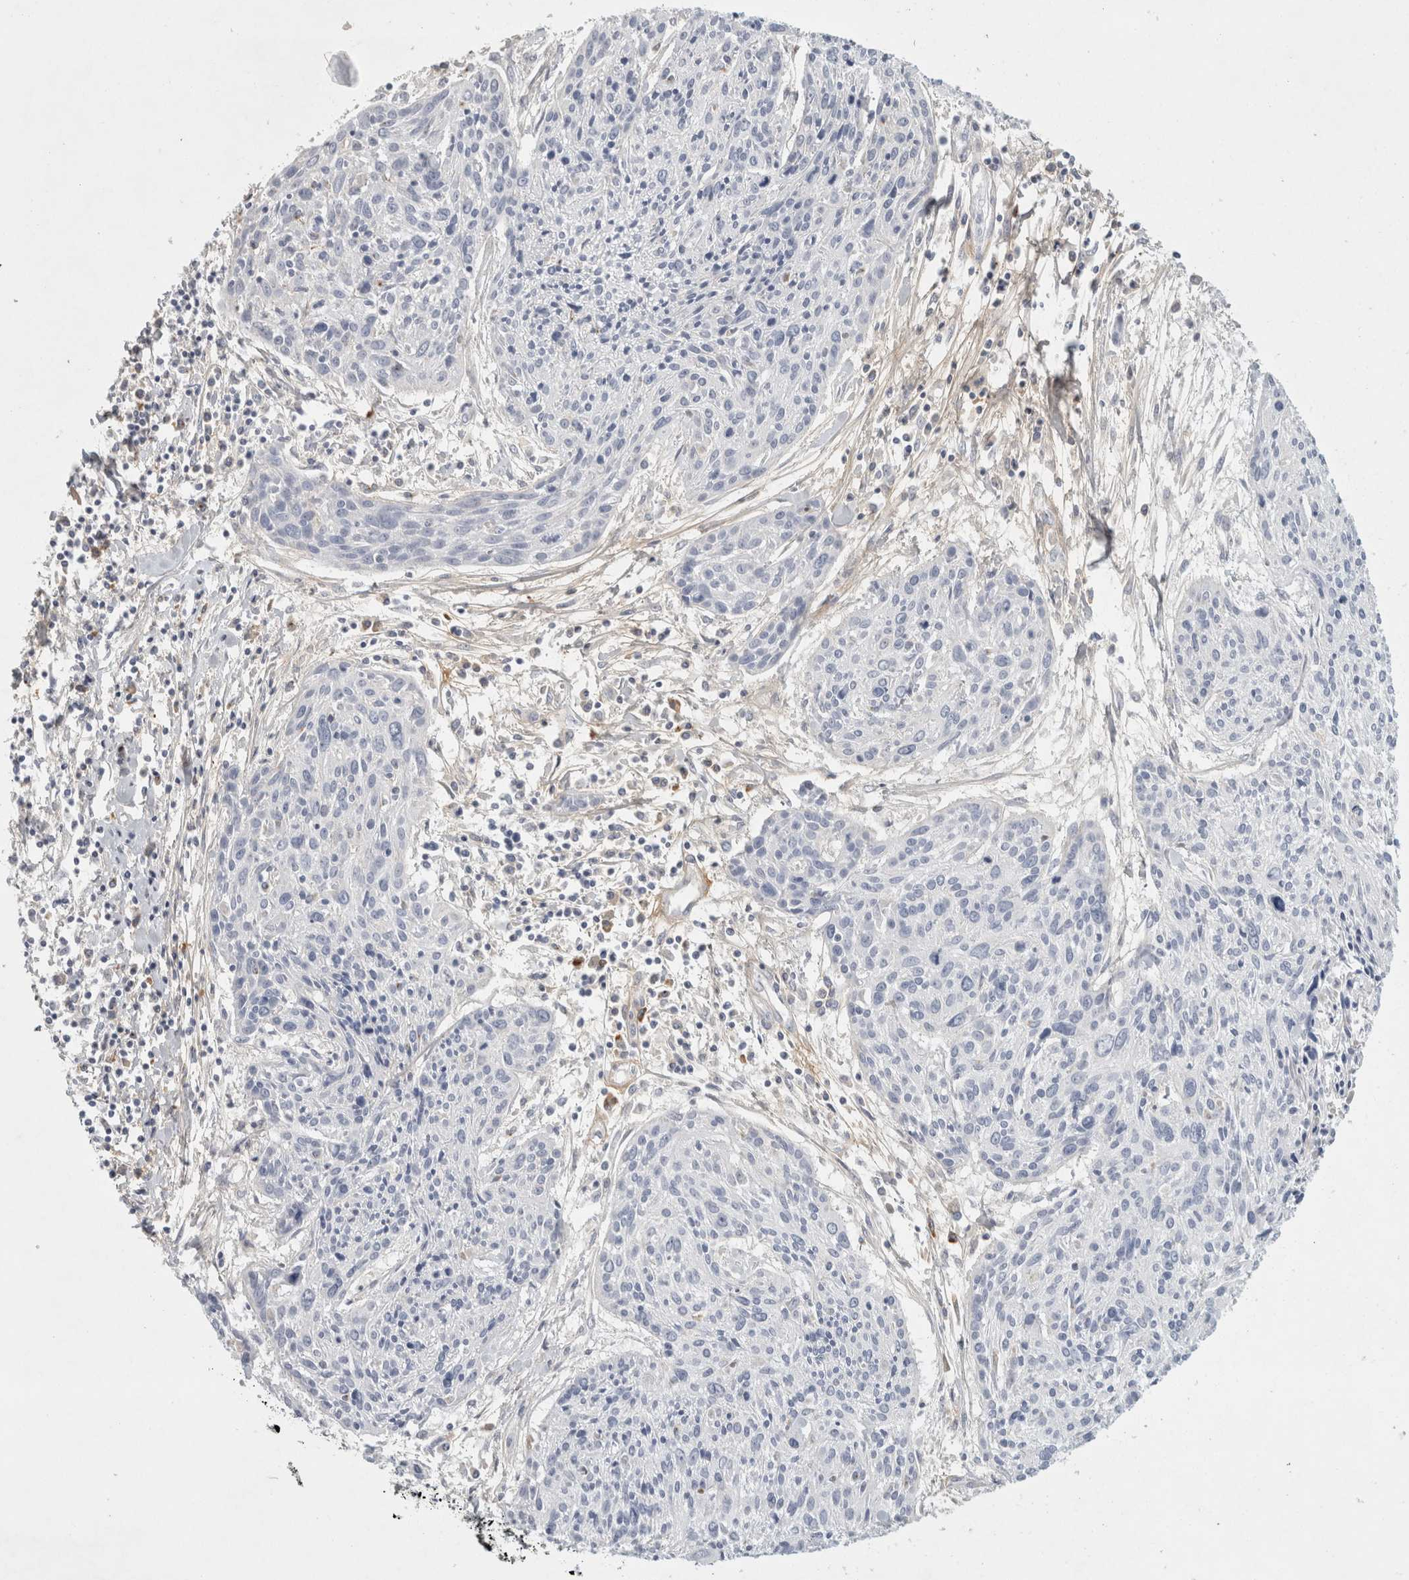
{"staining": {"intensity": "negative", "quantity": "none", "location": "none"}, "tissue": "cervical cancer", "cell_type": "Tumor cells", "image_type": "cancer", "snomed": [{"axis": "morphology", "description": "Squamous cell carcinoma, NOS"}, {"axis": "topography", "description": "Cervix"}], "caption": "This is a micrograph of IHC staining of squamous cell carcinoma (cervical), which shows no expression in tumor cells.", "gene": "FGL2", "patient": {"sex": "female", "age": 51}}